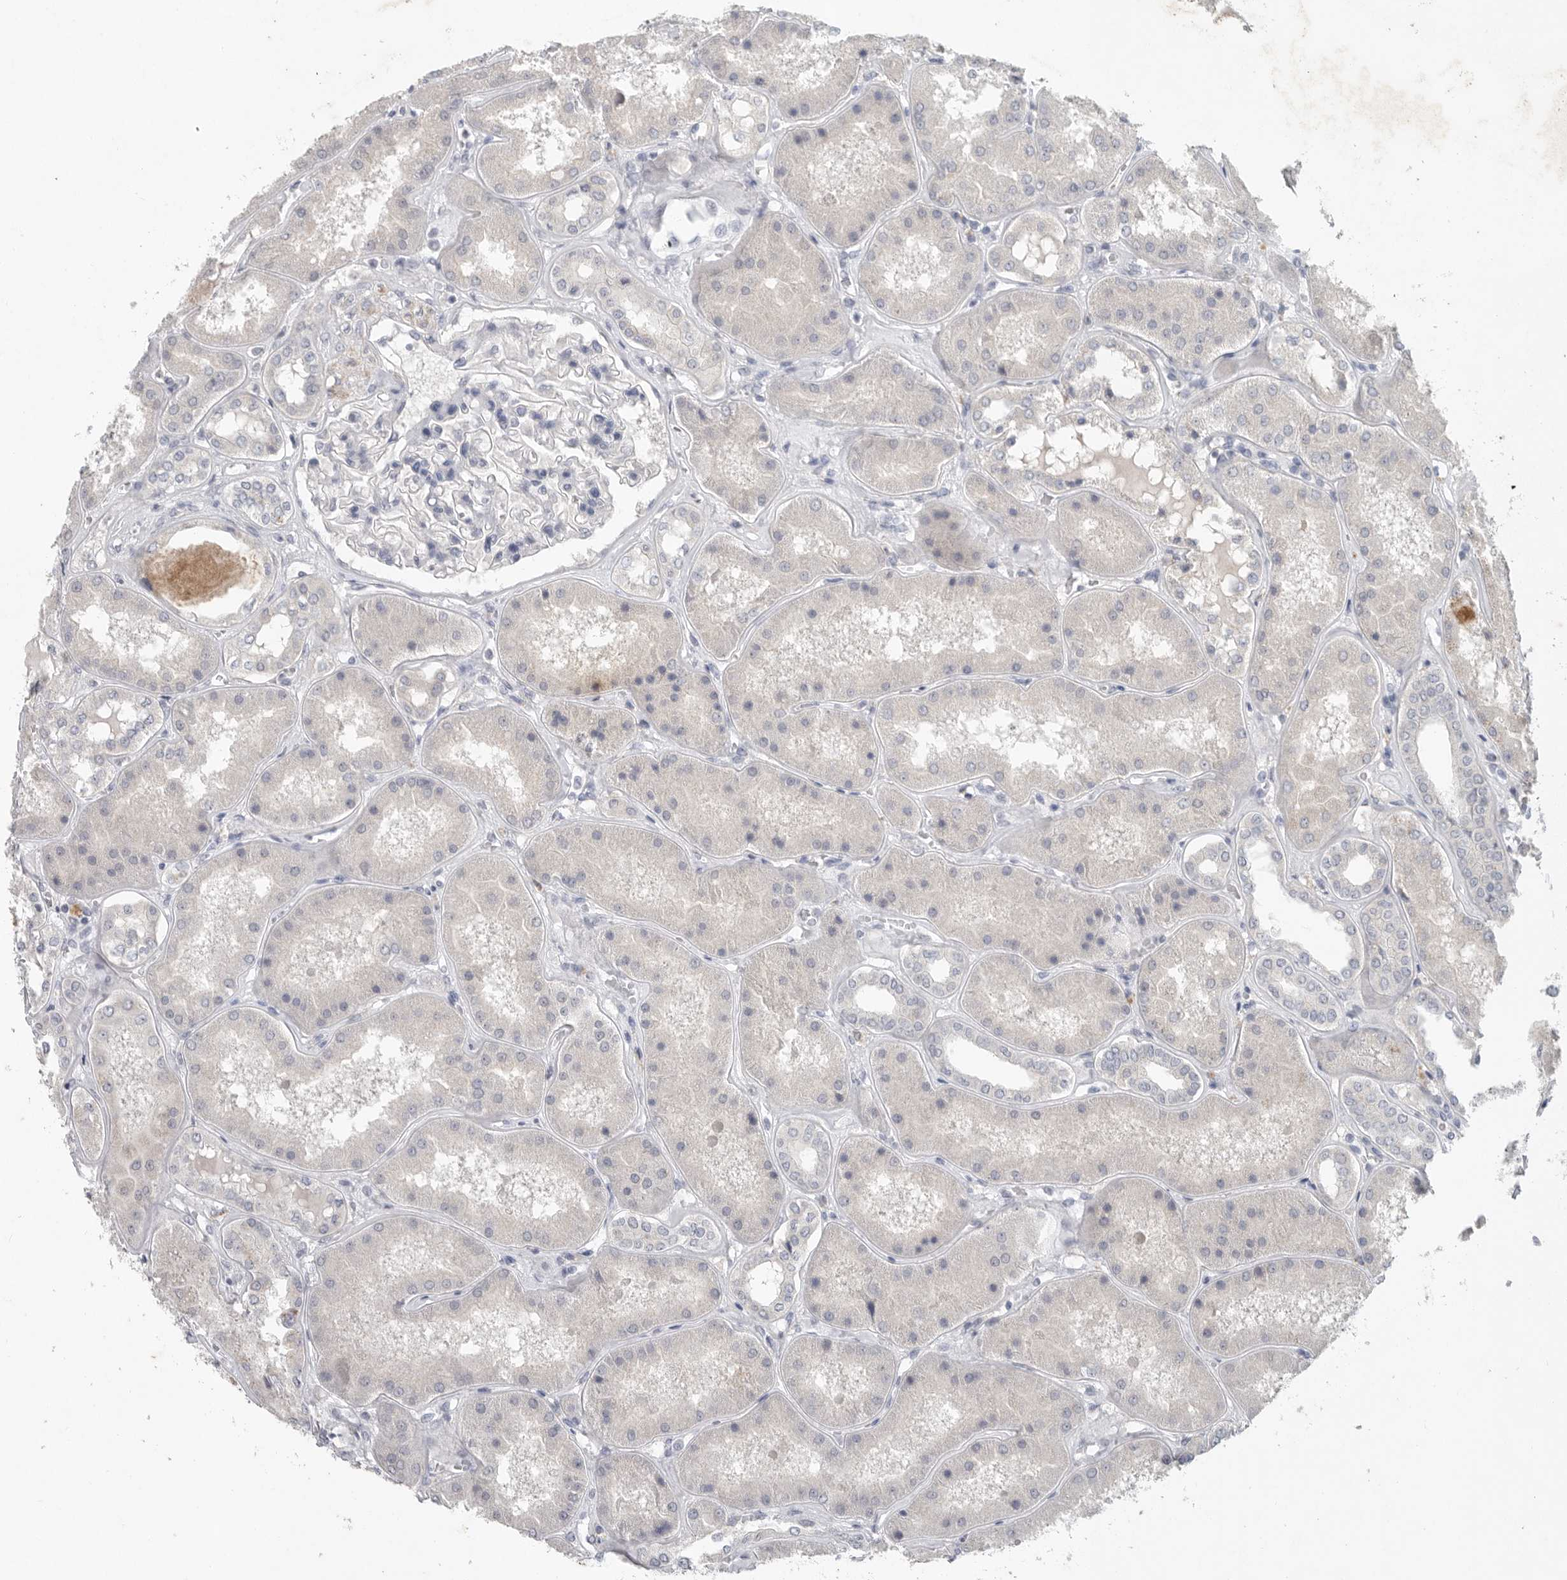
{"staining": {"intensity": "negative", "quantity": "none", "location": "none"}, "tissue": "kidney", "cell_type": "Cells in glomeruli", "image_type": "normal", "snomed": [{"axis": "morphology", "description": "Normal tissue, NOS"}, {"axis": "topography", "description": "Kidney"}], "caption": "Immunohistochemical staining of benign human kidney demonstrates no significant staining in cells in glomeruli. (Immunohistochemistry, brightfield microscopy, high magnification).", "gene": "REG4", "patient": {"sex": "female", "age": 56}}